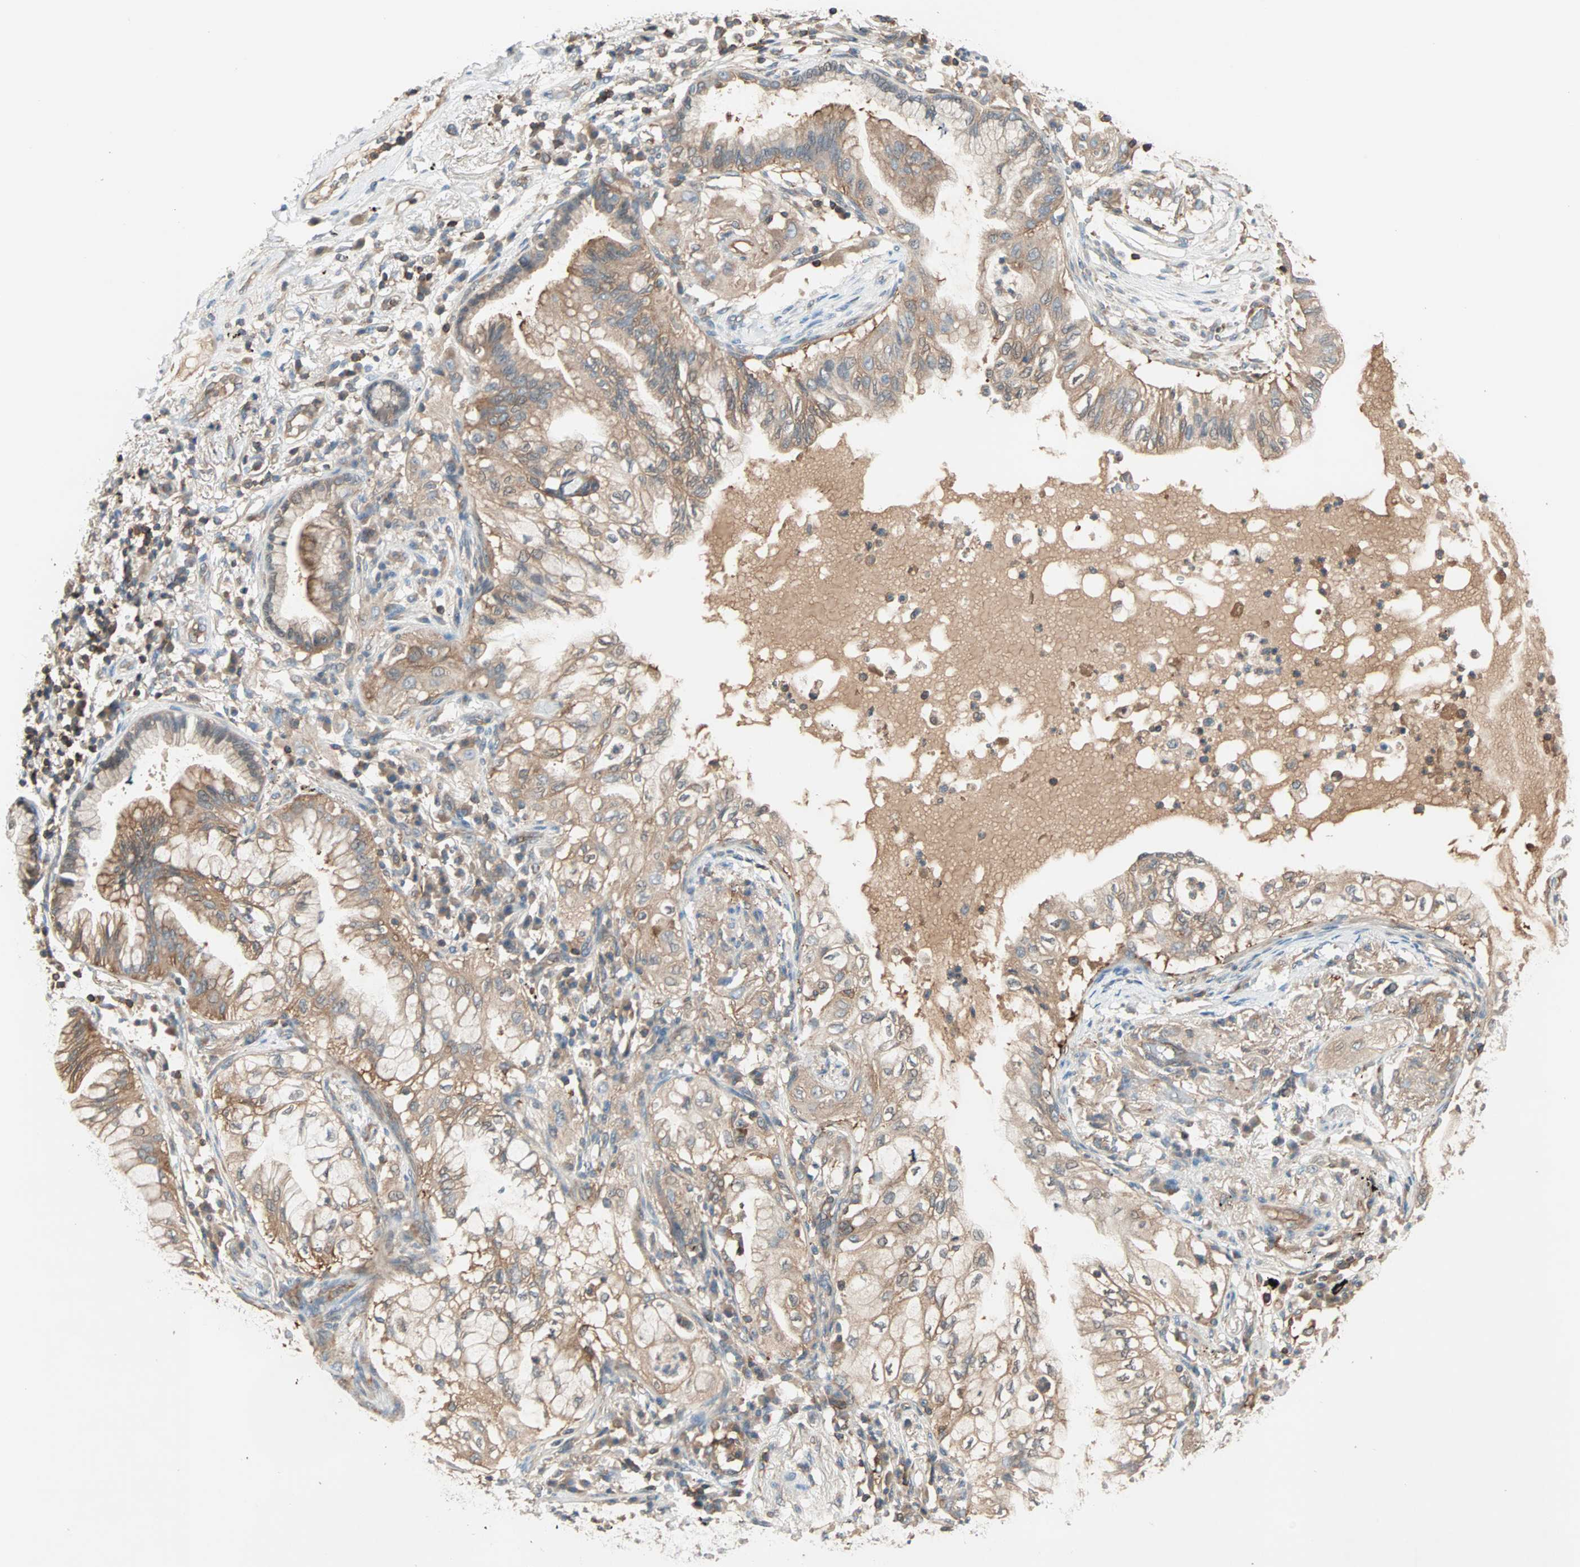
{"staining": {"intensity": "strong", "quantity": ">75%", "location": "cytoplasmic/membranous"}, "tissue": "lung cancer", "cell_type": "Tumor cells", "image_type": "cancer", "snomed": [{"axis": "morphology", "description": "Adenocarcinoma, NOS"}, {"axis": "topography", "description": "Lung"}], "caption": "Brown immunohistochemical staining in lung cancer (adenocarcinoma) demonstrates strong cytoplasmic/membranous staining in approximately >75% of tumor cells.", "gene": "TEC", "patient": {"sex": "female", "age": 70}}